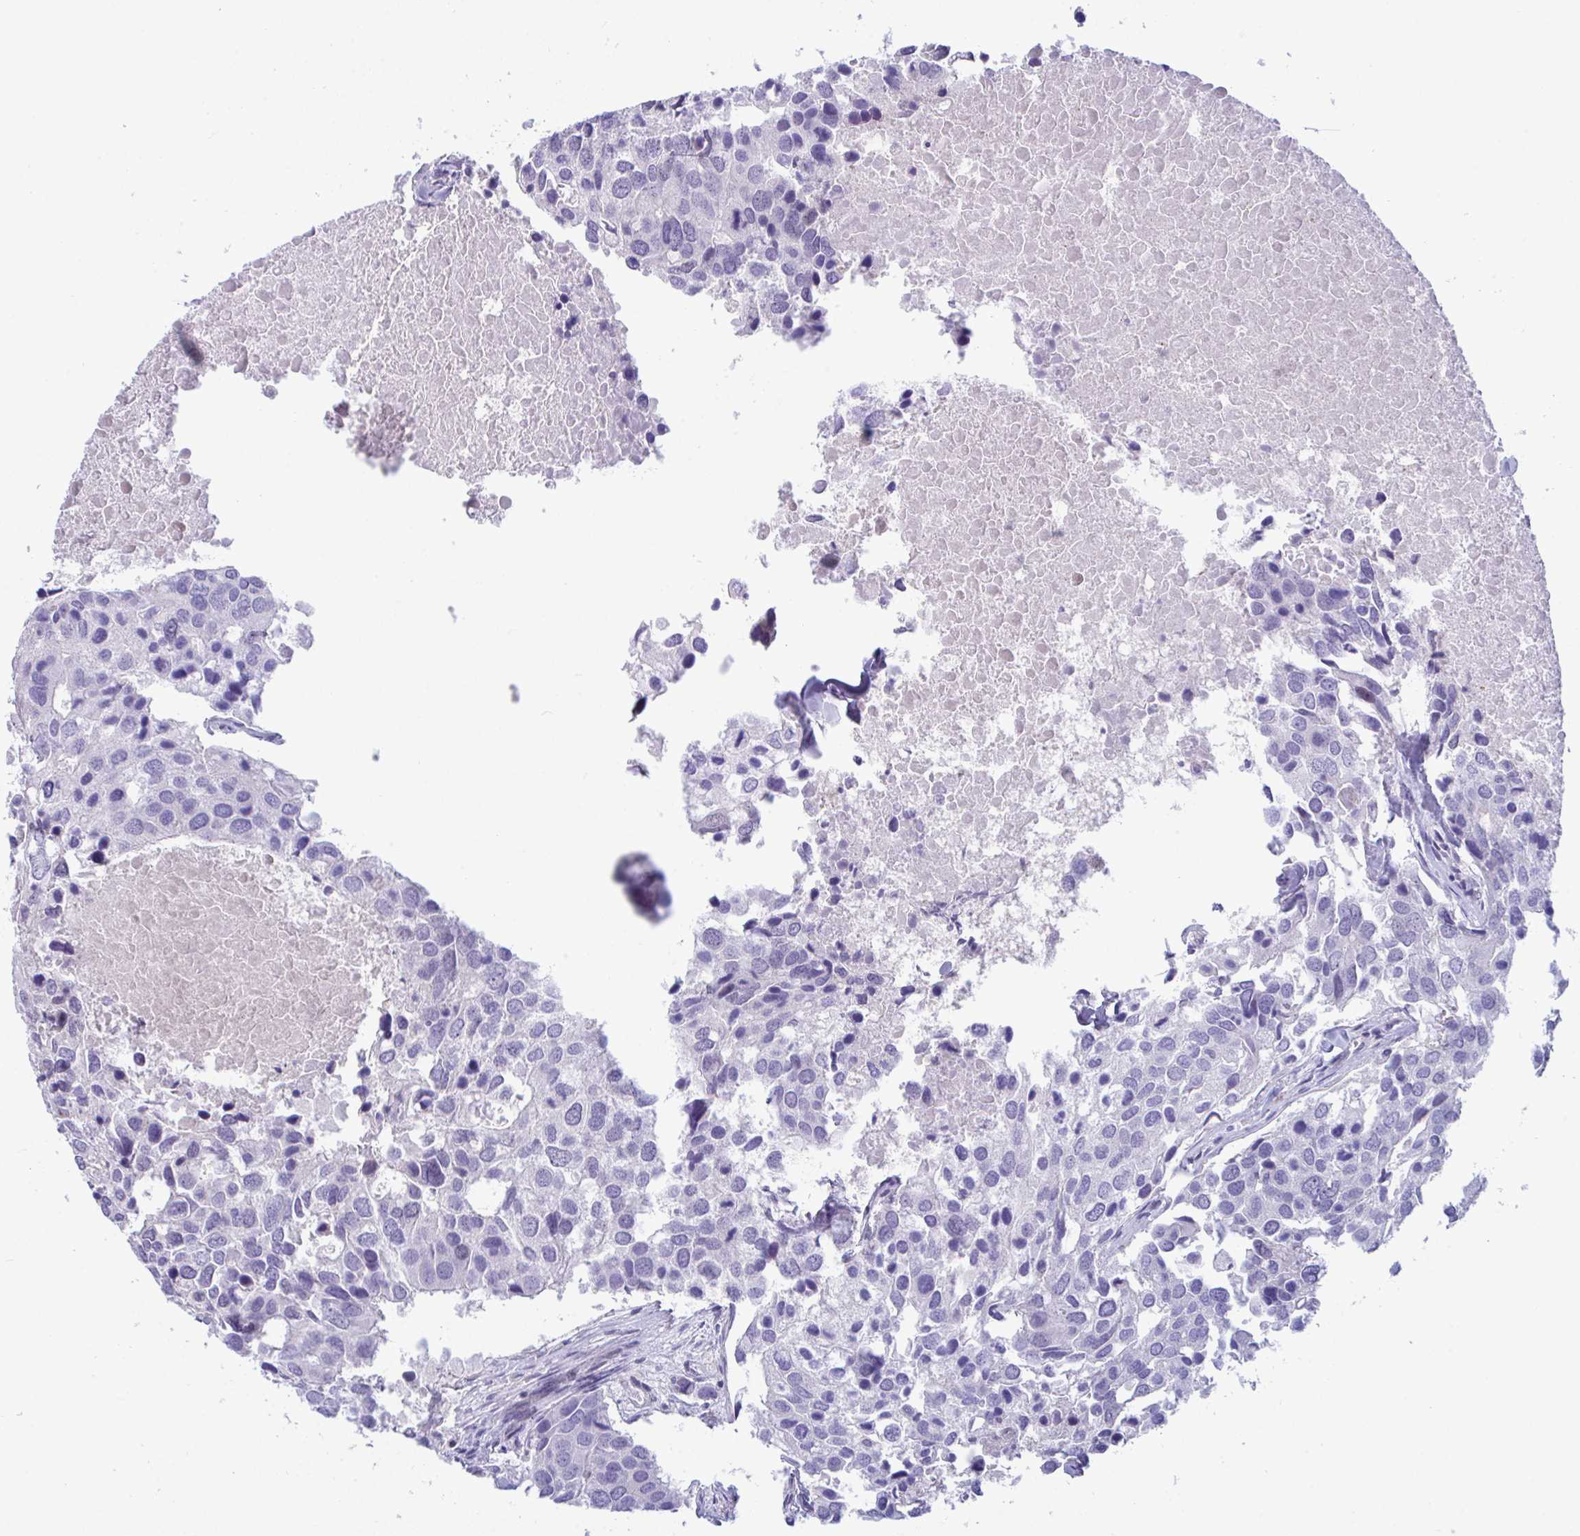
{"staining": {"intensity": "negative", "quantity": "none", "location": "none"}, "tissue": "breast cancer", "cell_type": "Tumor cells", "image_type": "cancer", "snomed": [{"axis": "morphology", "description": "Duct carcinoma"}, {"axis": "topography", "description": "Breast"}], "caption": "Tumor cells are negative for brown protein staining in breast cancer.", "gene": "USP35", "patient": {"sex": "female", "age": 83}}